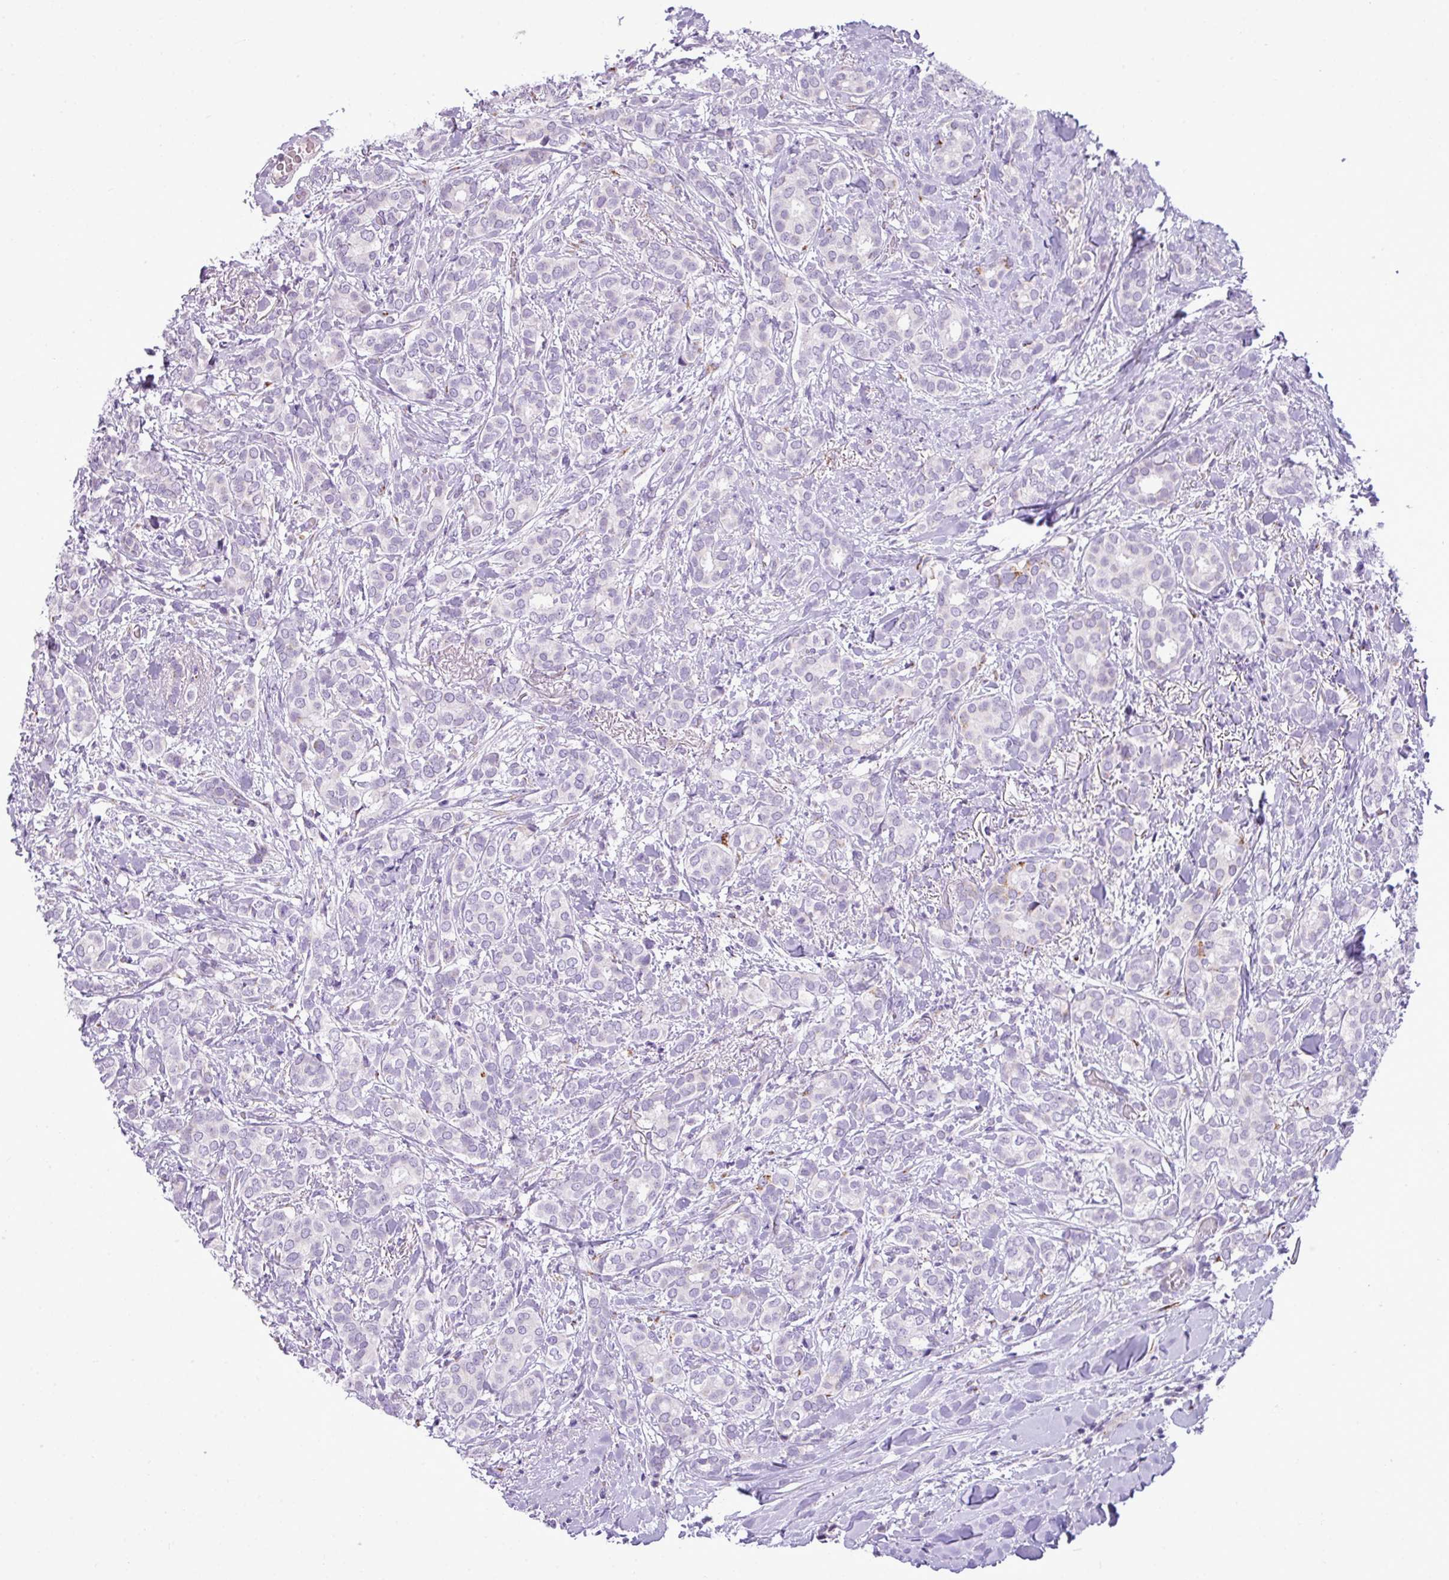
{"staining": {"intensity": "negative", "quantity": "none", "location": "none"}, "tissue": "breast cancer", "cell_type": "Tumor cells", "image_type": "cancer", "snomed": [{"axis": "morphology", "description": "Duct carcinoma"}, {"axis": "topography", "description": "Breast"}], "caption": "An IHC micrograph of invasive ductal carcinoma (breast) is shown. There is no staining in tumor cells of invasive ductal carcinoma (breast).", "gene": "FAM43A", "patient": {"sex": "female", "age": 73}}